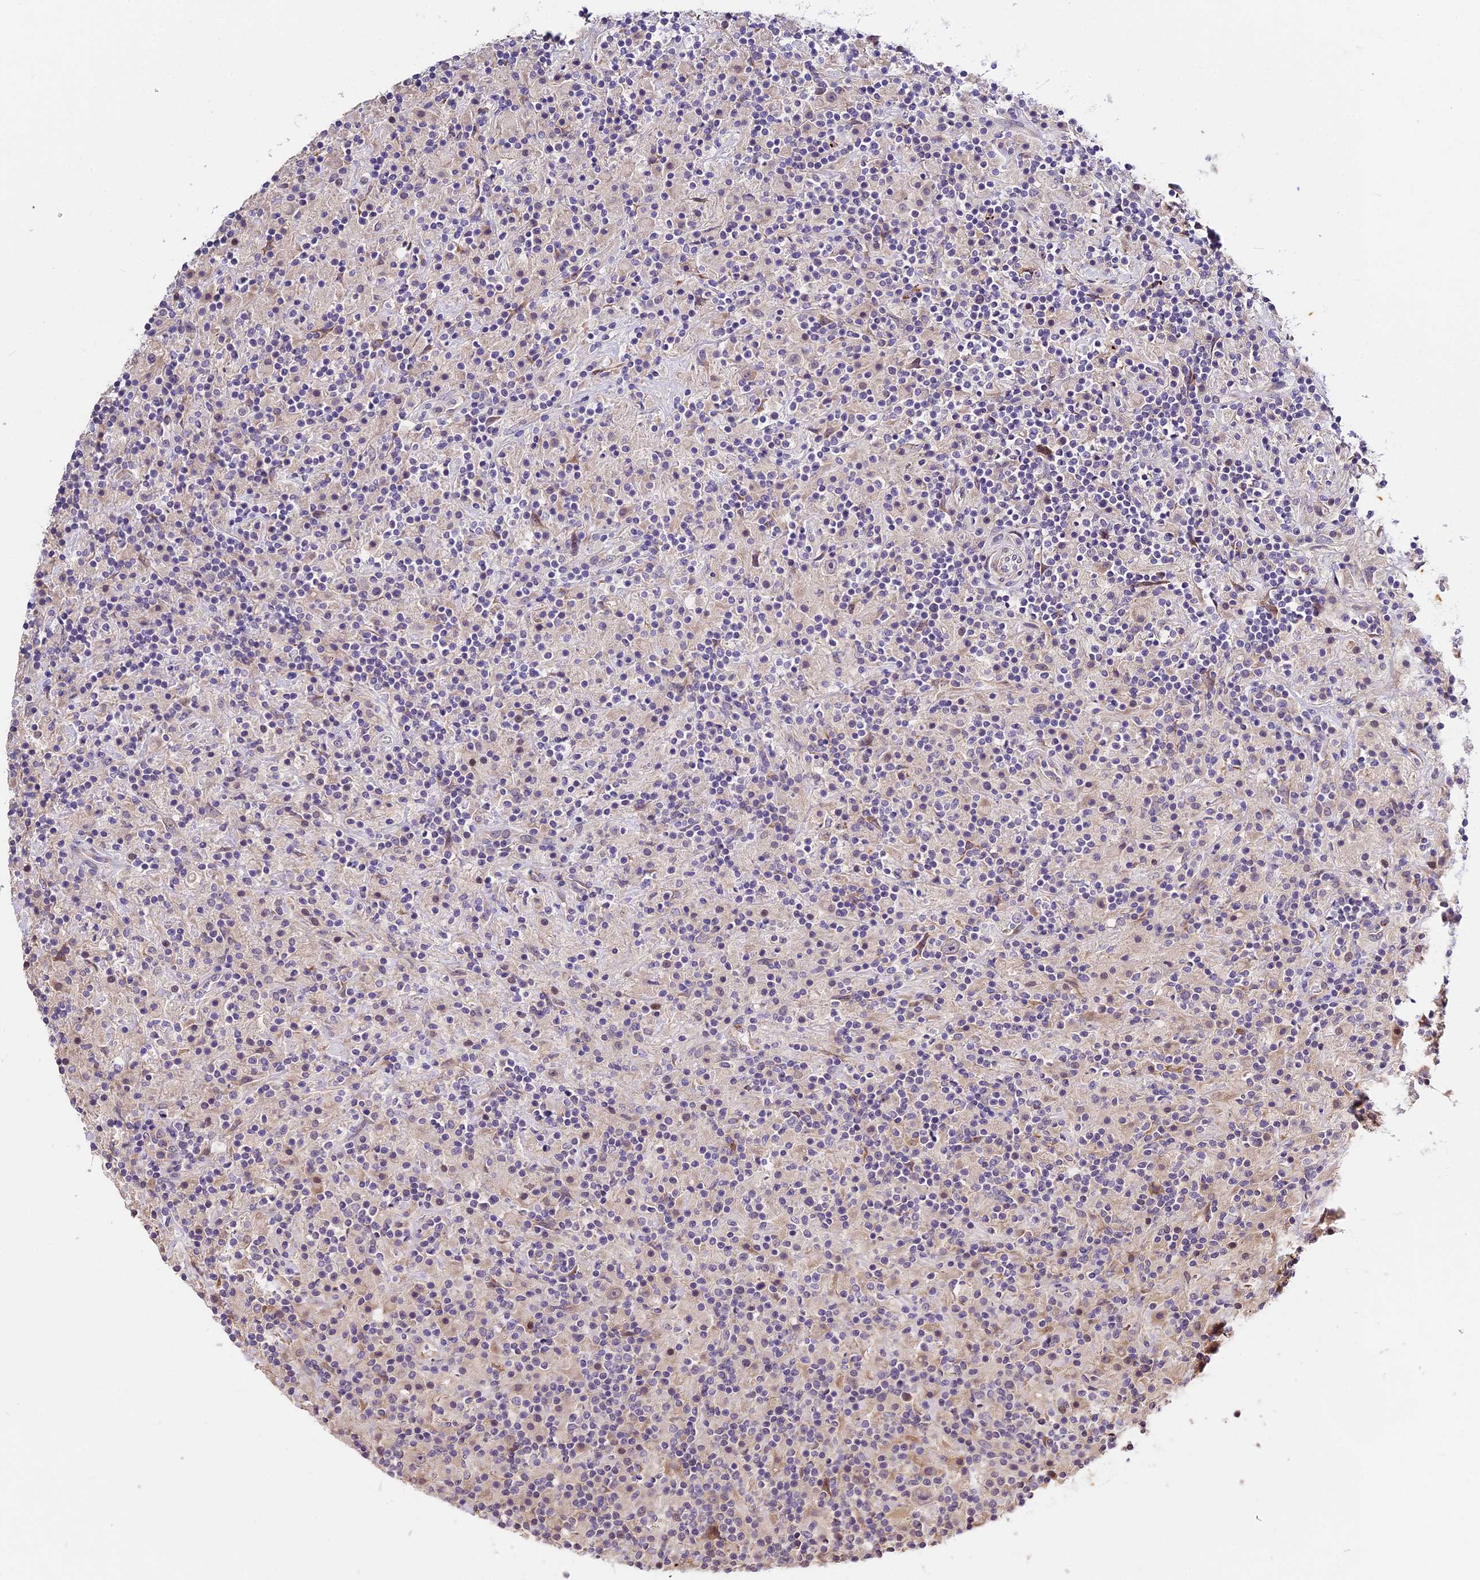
{"staining": {"intensity": "weak", "quantity": "<25%", "location": "cytoplasmic/membranous"}, "tissue": "lymphoma", "cell_type": "Tumor cells", "image_type": "cancer", "snomed": [{"axis": "morphology", "description": "Hodgkin's disease, NOS"}, {"axis": "topography", "description": "Lymph node"}], "caption": "Image shows no protein expression in tumor cells of Hodgkin's disease tissue.", "gene": "BSCL2", "patient": {"sex": "male", "age": 70}}